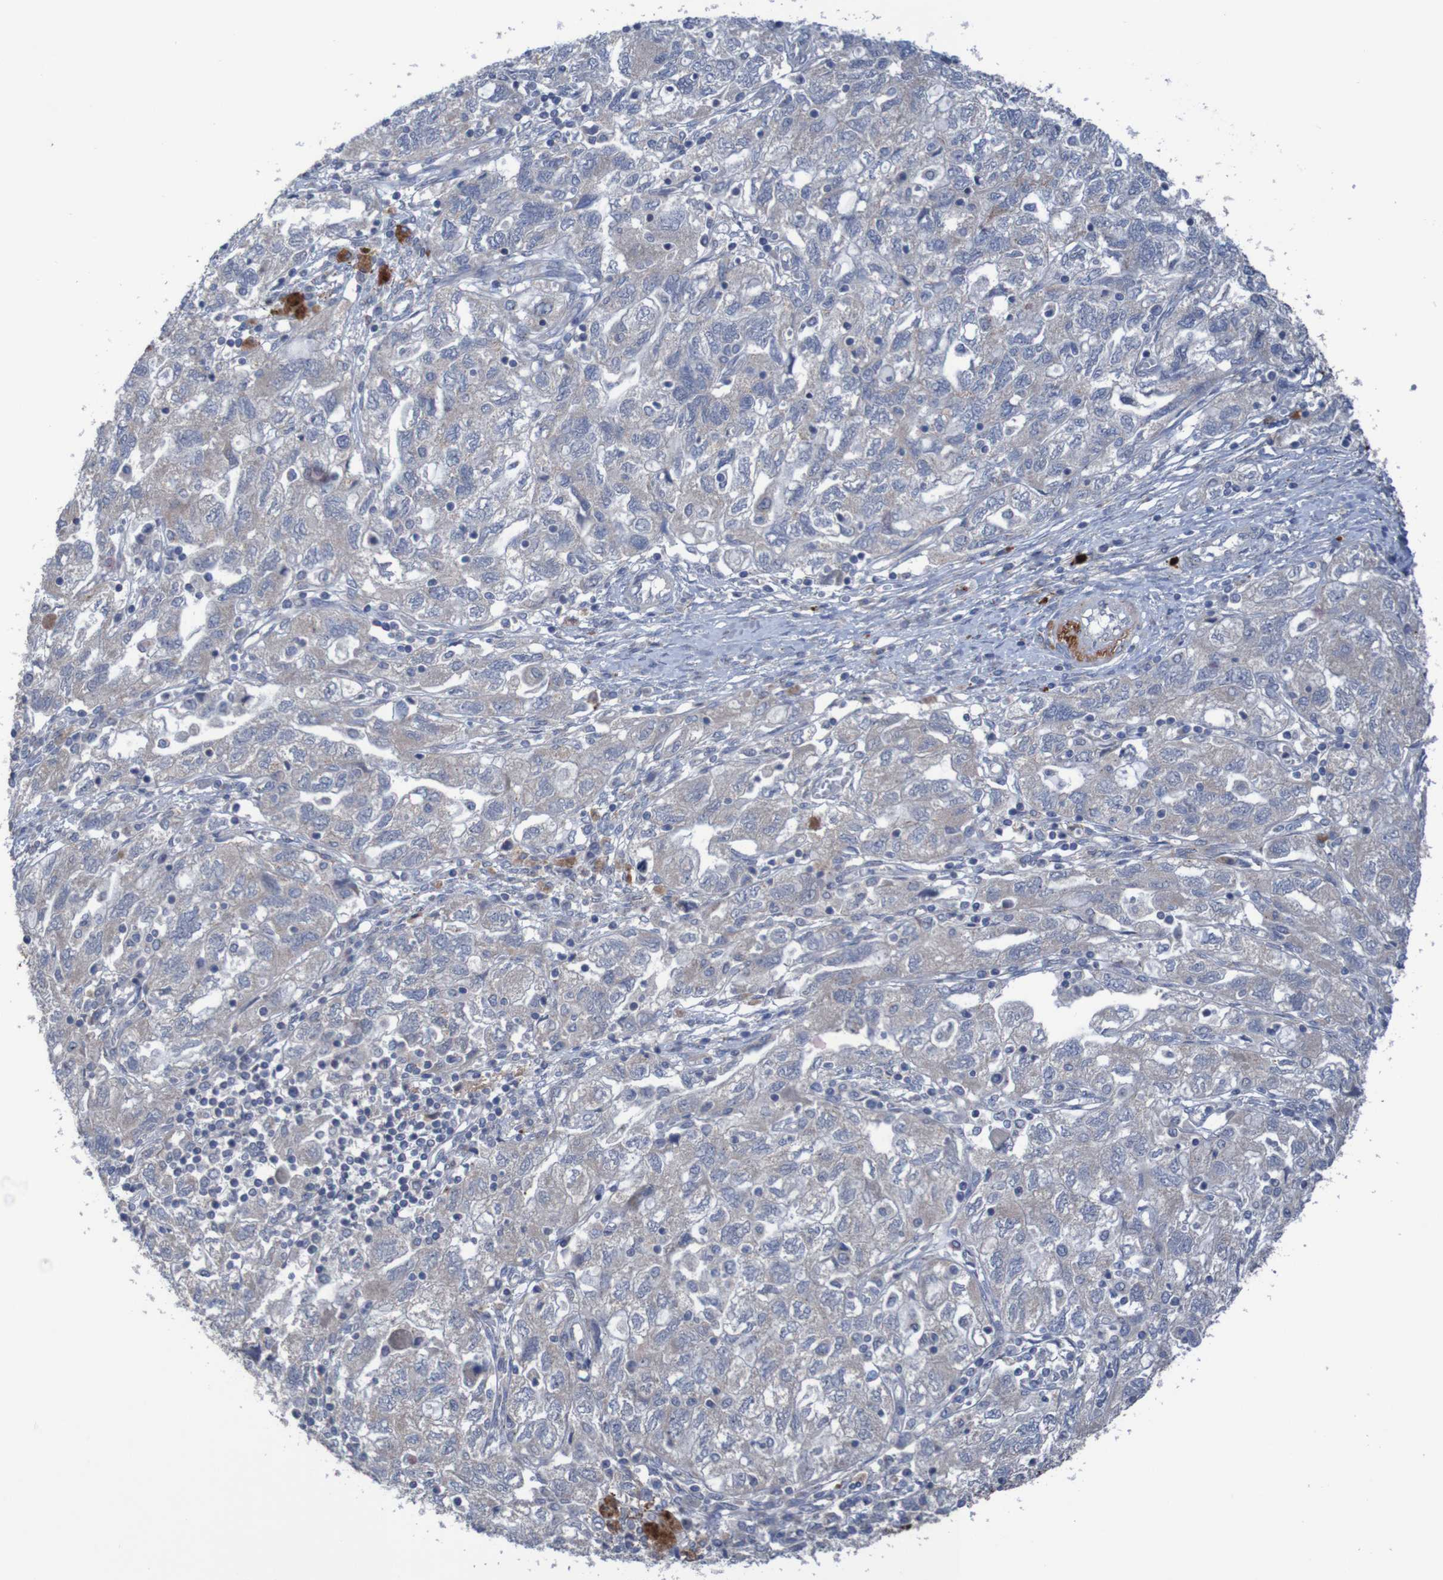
{"staining": {"intensity": "weak", "quantity": ">75%", "location": "cytoplasmic/membranous"}, "tissue": "ovarian cancer", "cell_type": "Tumor cells", "image_type": "cancer", "snomed": [{"axis": "morphology", "description": "Carcinoma, NOS"}, {"axis": "morphology", "description": "Cystadenocarcinoma, serous, NOS"}, {"axis": "topography", "description": "Ovary"}], "caption": "This histopathology image shows ovarian cancer (carcinoma) stained with immunohistochemistry (IHC) to label a protein in brown. The cytoplasmic/membranous of tumor cells show weak positivity for the protein. Nuclei are counter-stained blue.", "gene": "ANGPT4", "patient": {"sex": "female", "age": 69}}